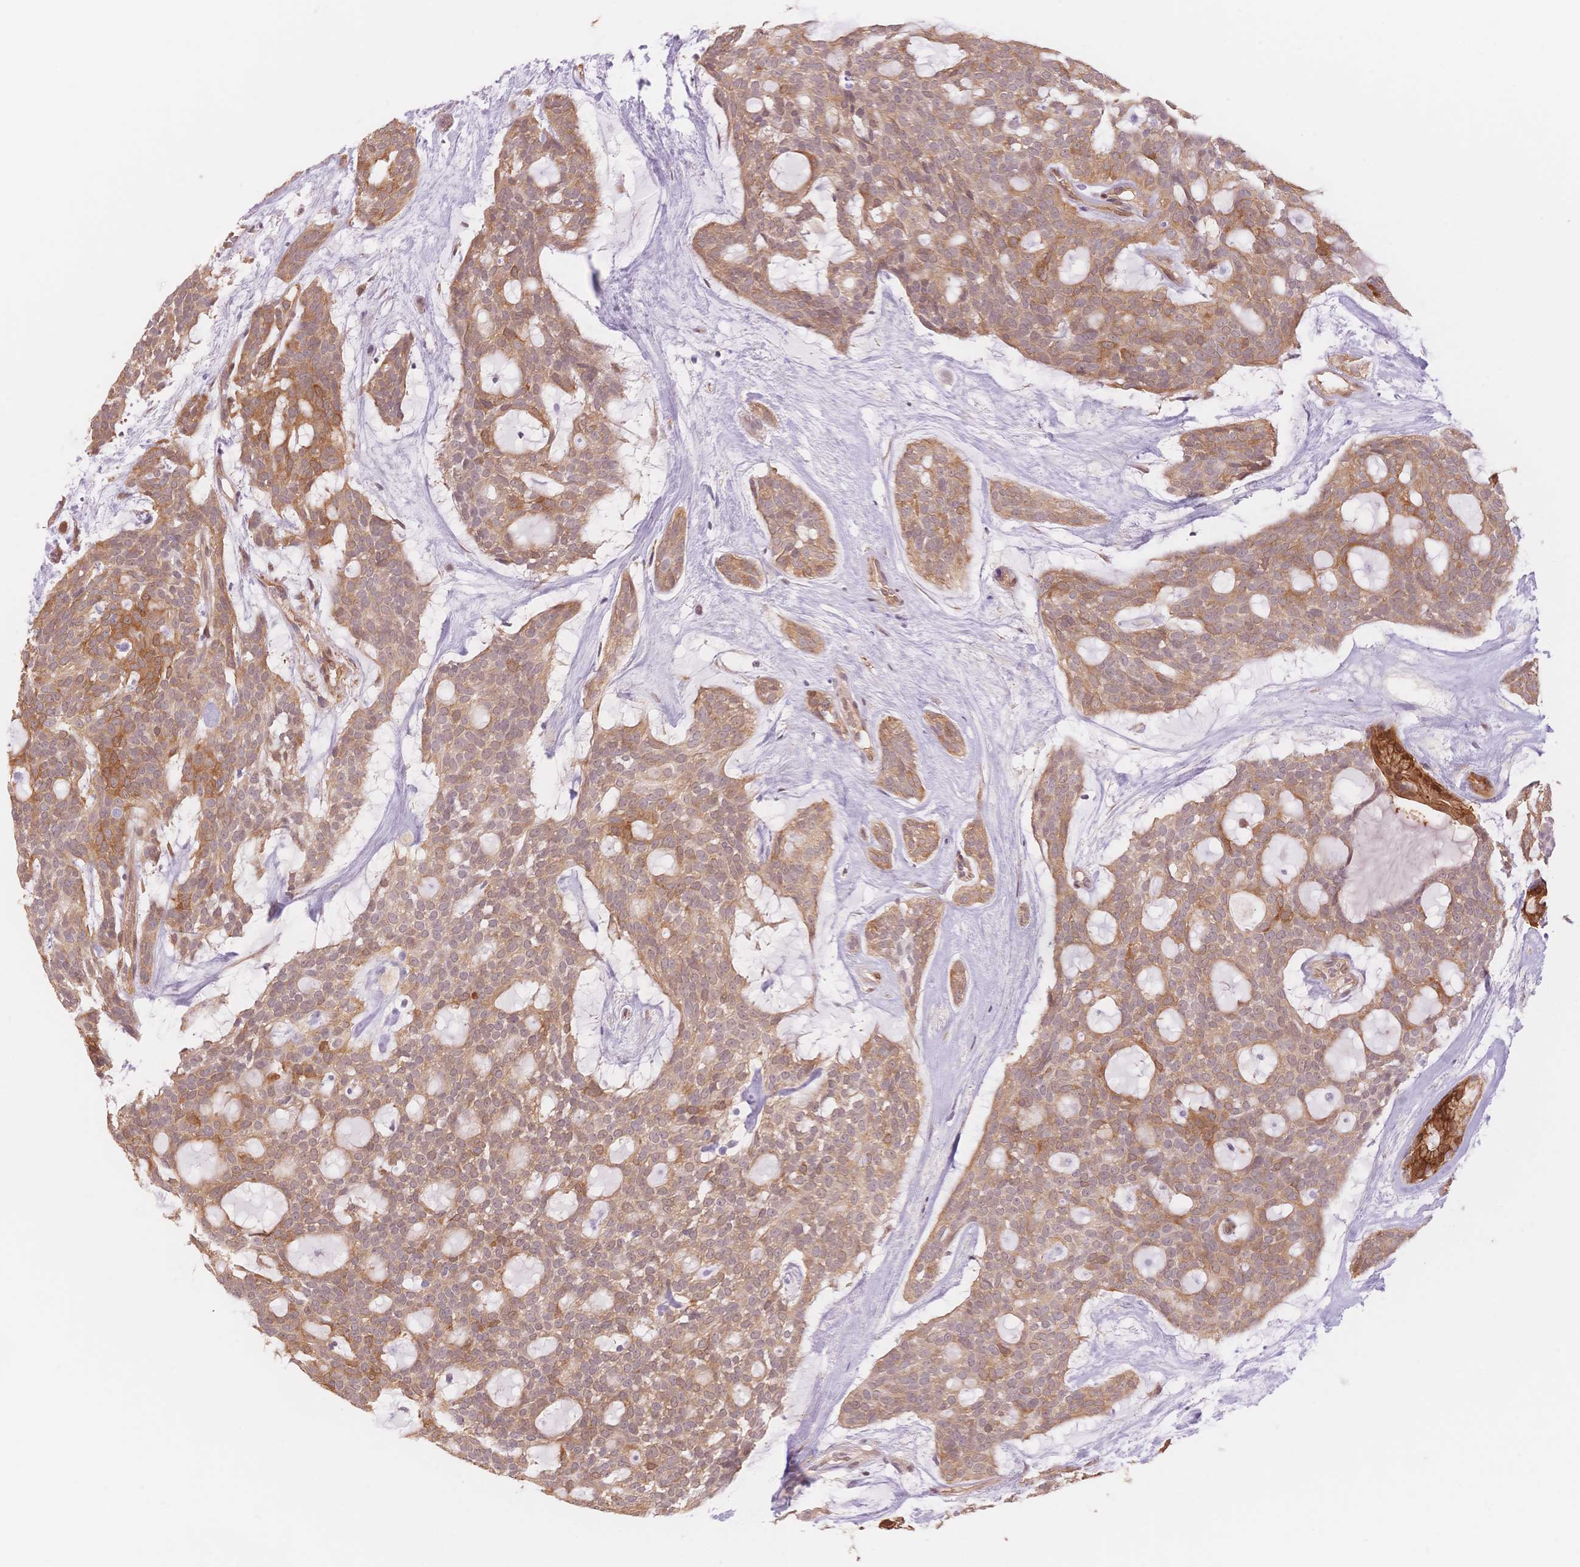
{"staining": {"intensity": "moderate", "quantity": ">75%", "location": "cytoplasmic/membranous"}, "tissue": "head and neck cancer", "cell_type": "Tumor cells", "image_type": "cancer", "snomed": [{"axis": "morphology", "description": "Adenocarcinoma, NOS"}, {"axis": "topography", "description": "Head-Neck"}], "caption": "Immunohistochemical staining of head and neck adenocarcinoma exhibits medium levels of moderate cytoplasmic/membranous expression in about >75% of tumor cells.", "gene": "STK39", "patient": {"sex": "male", "age": 66}}